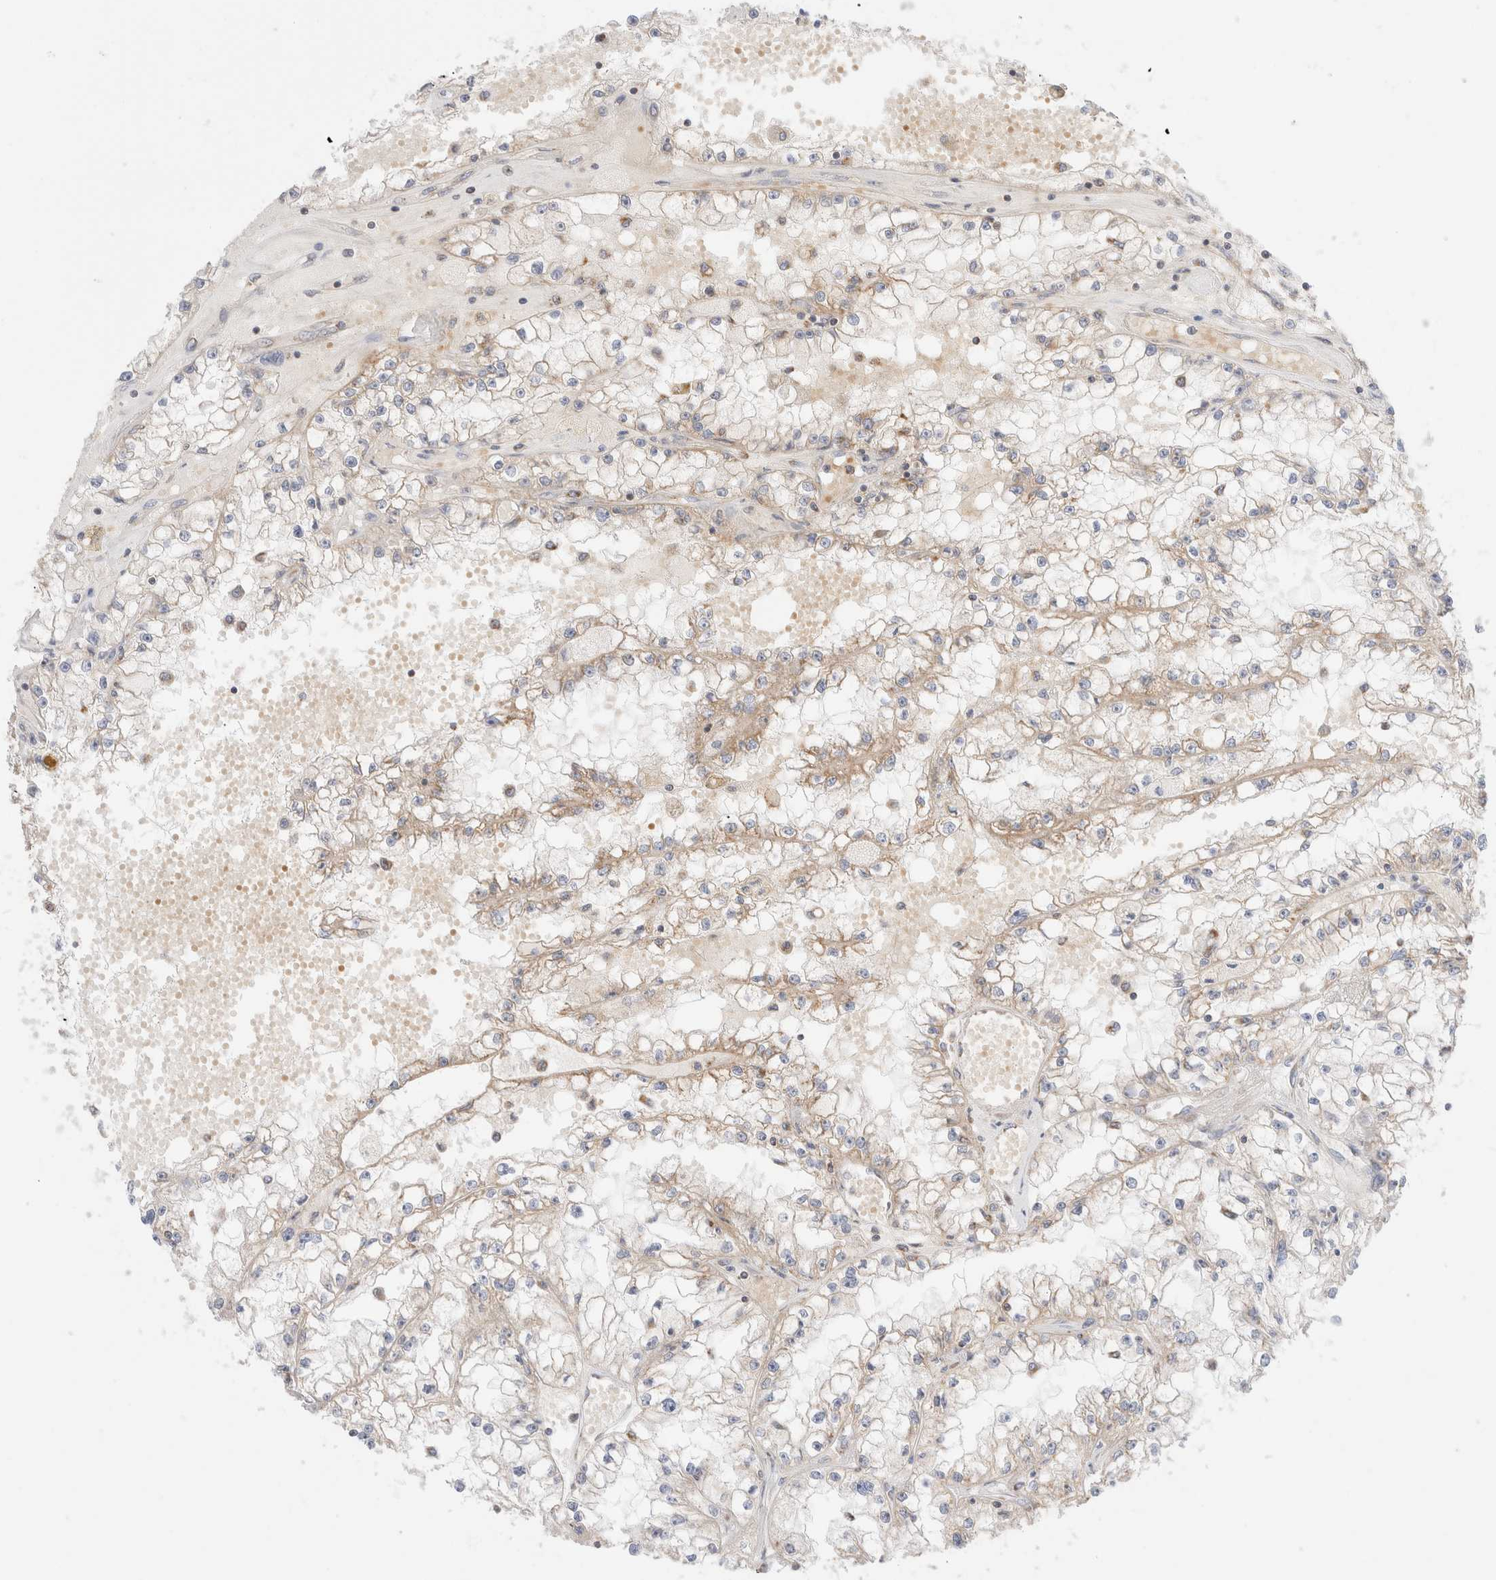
{"staining": {"intensity": "weak", "quantity": "<25%", "location": "cytoplasmic/membranous"}, "tissue": "renal cancer", "cell_type": "Tumor cells", "image_type": "cancer", "snomed": [{"axis": "morphology", "description": "Adenocarcinoma, NOS"}, {"axis": "topography", "description": "Kidney"}], "caption": "Immunohistochemical staining of human renal cancer (adenocarcinoma) displays no significant expression in tumor cells. (DAB immunohistochemistry, high magnification).", "gene": "TMPPE", "patient": {"sex": "male", "age": 56}}